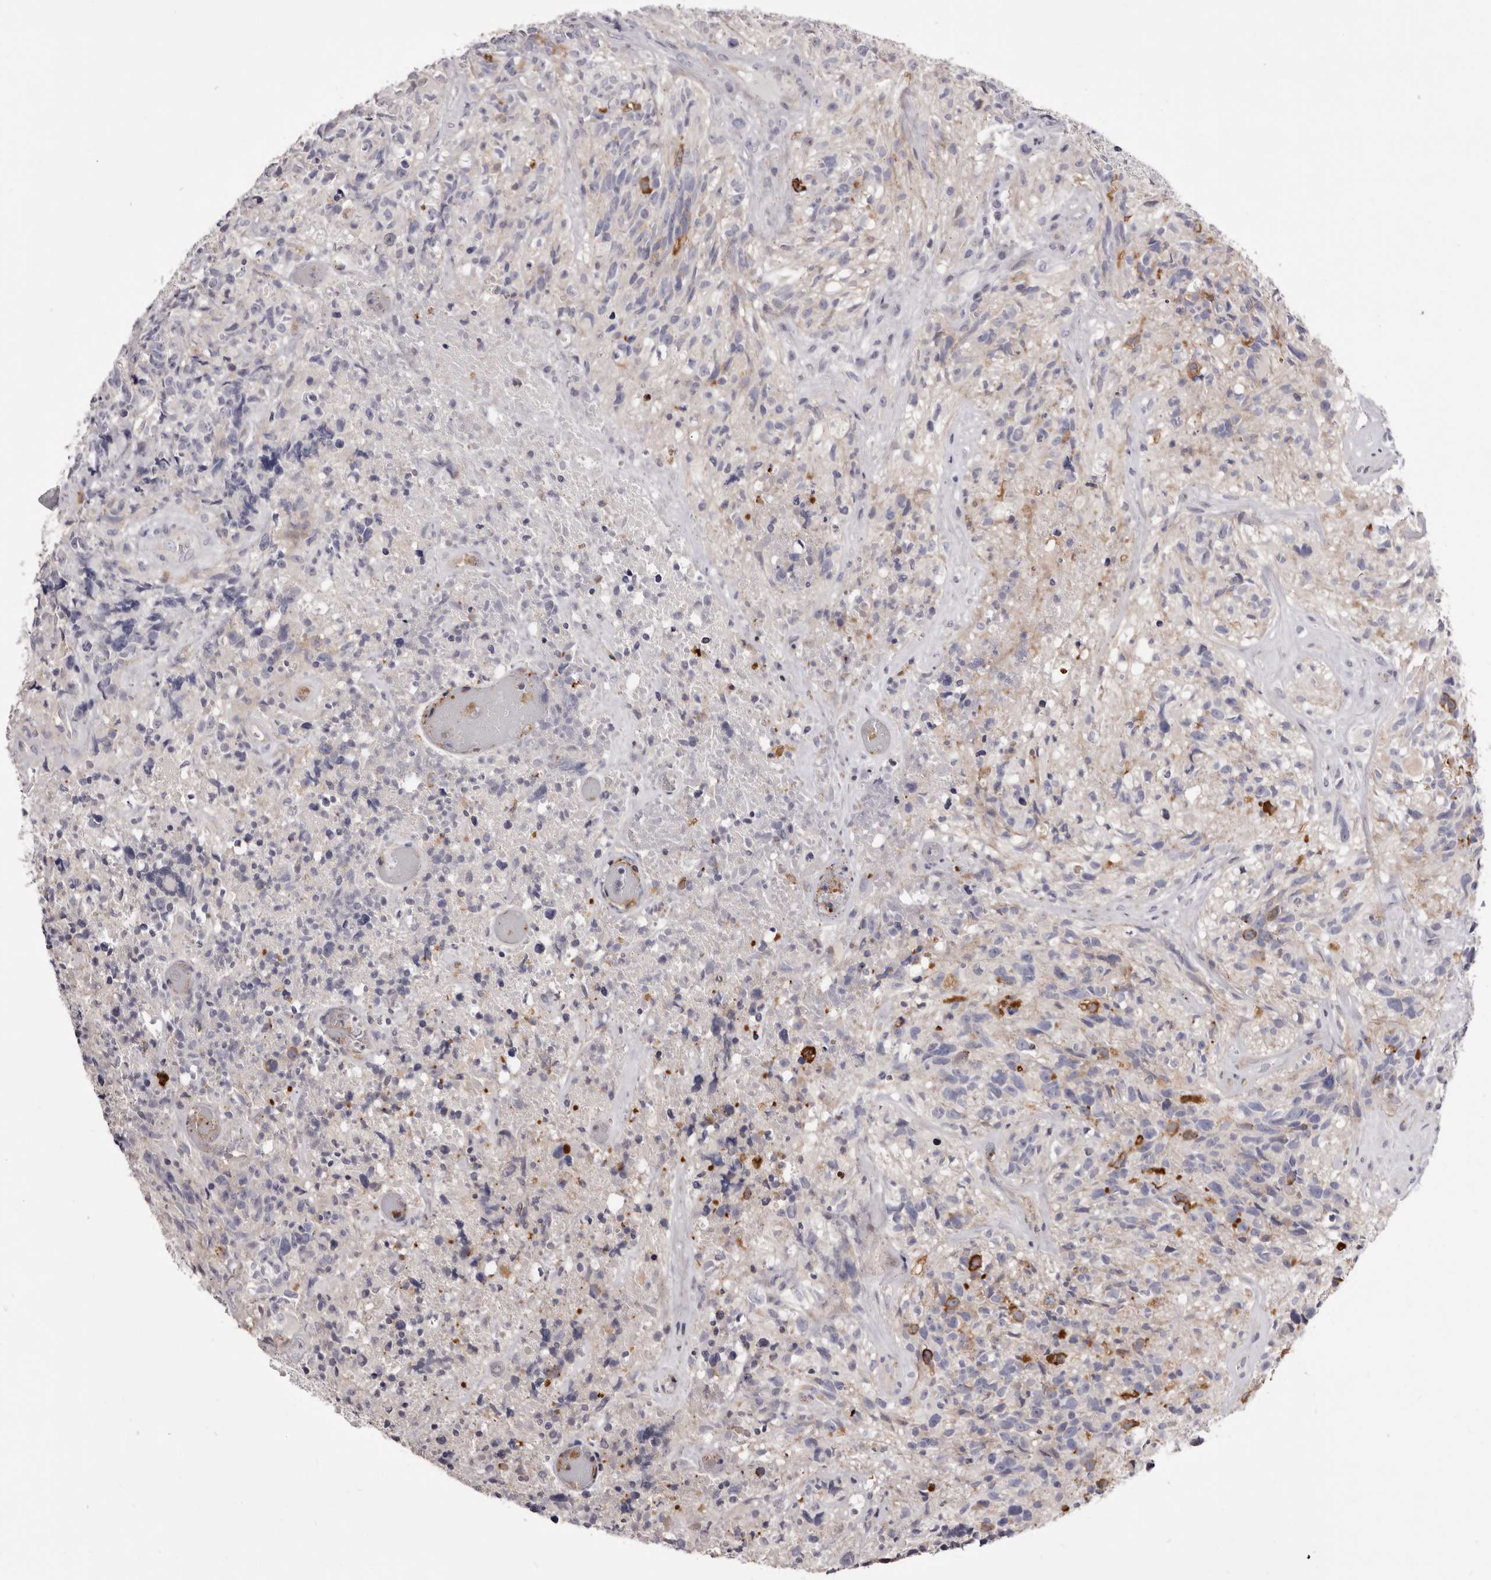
{"staining": {"intensity": "negative", "quantity": "none", "location": "none"}, "tissue": "glioma", "cell_type": "Tumor cells", "image_type": "cancer", "snomed": [{"axis": "morphology", "description": "Glioma, malignant, High grade"}, {"axis": "topography", "description": "Brain"}], "caption": "IHC of human malignant glioma (high-grade) demonstrates no expression in tumor cells. The staining is performed using DAB brown chromogen with nuclei counter-stained in using hematoxylin.", "gene": "PEG10", "patient": {"sex": "male", "age": 69}}